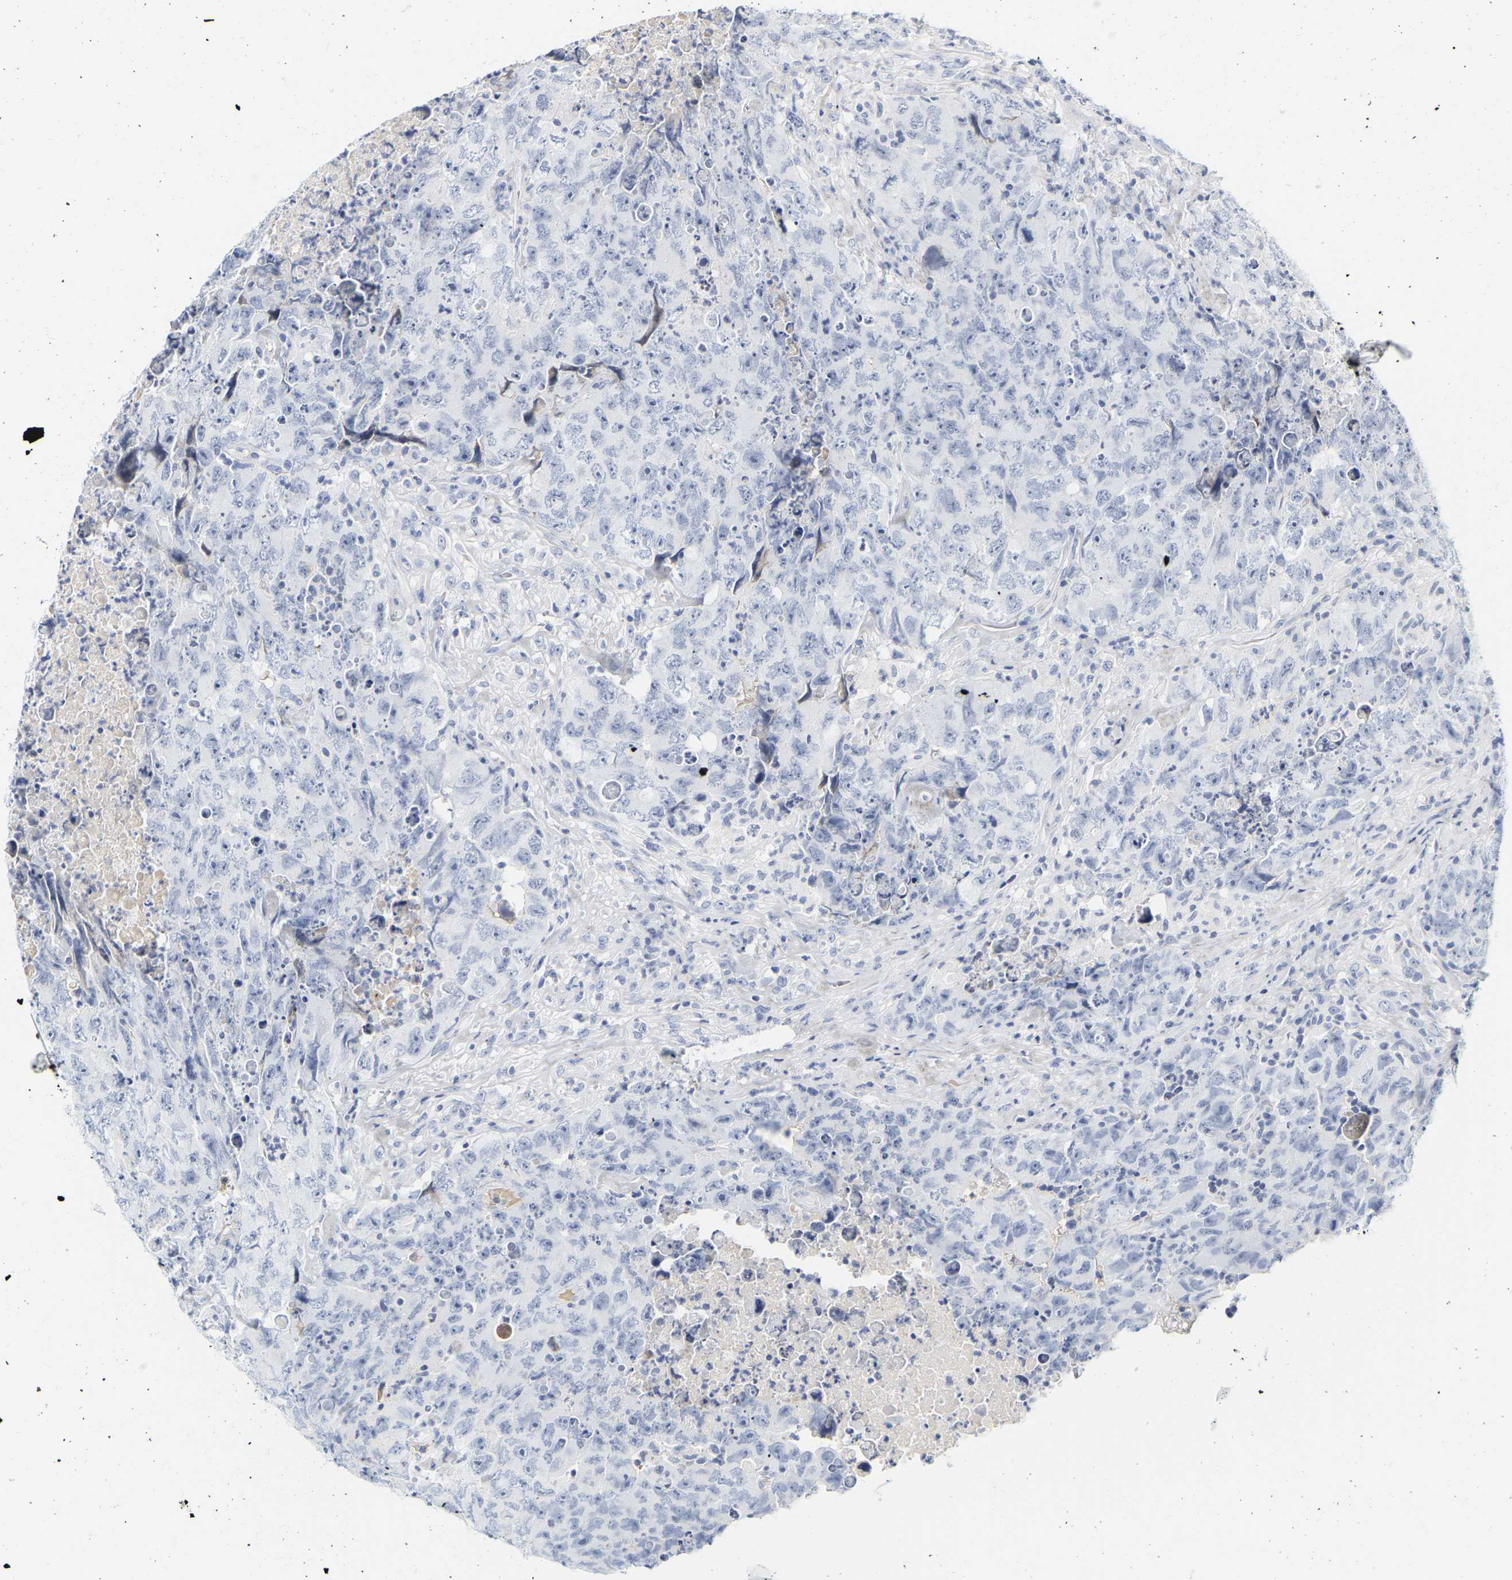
{"staining": {"intensity": "negative", "quantity": "none", "location": "none"}, "tissue": "testis cancer", "cell_type": "Tumor cells", "image_type": "cancer", "snomed": [{"axis": "morphology", "description": "Carcinoma, Embryonal, NOS"}, {"axis": "topography", "description": "Testis"}], "caption": "A micrograph of human testis cancer (embryonal carcinoma) is negative for staining in tumor cells.", "gene": "GNAS", "patient": {"sex": "male", "age": 32}}